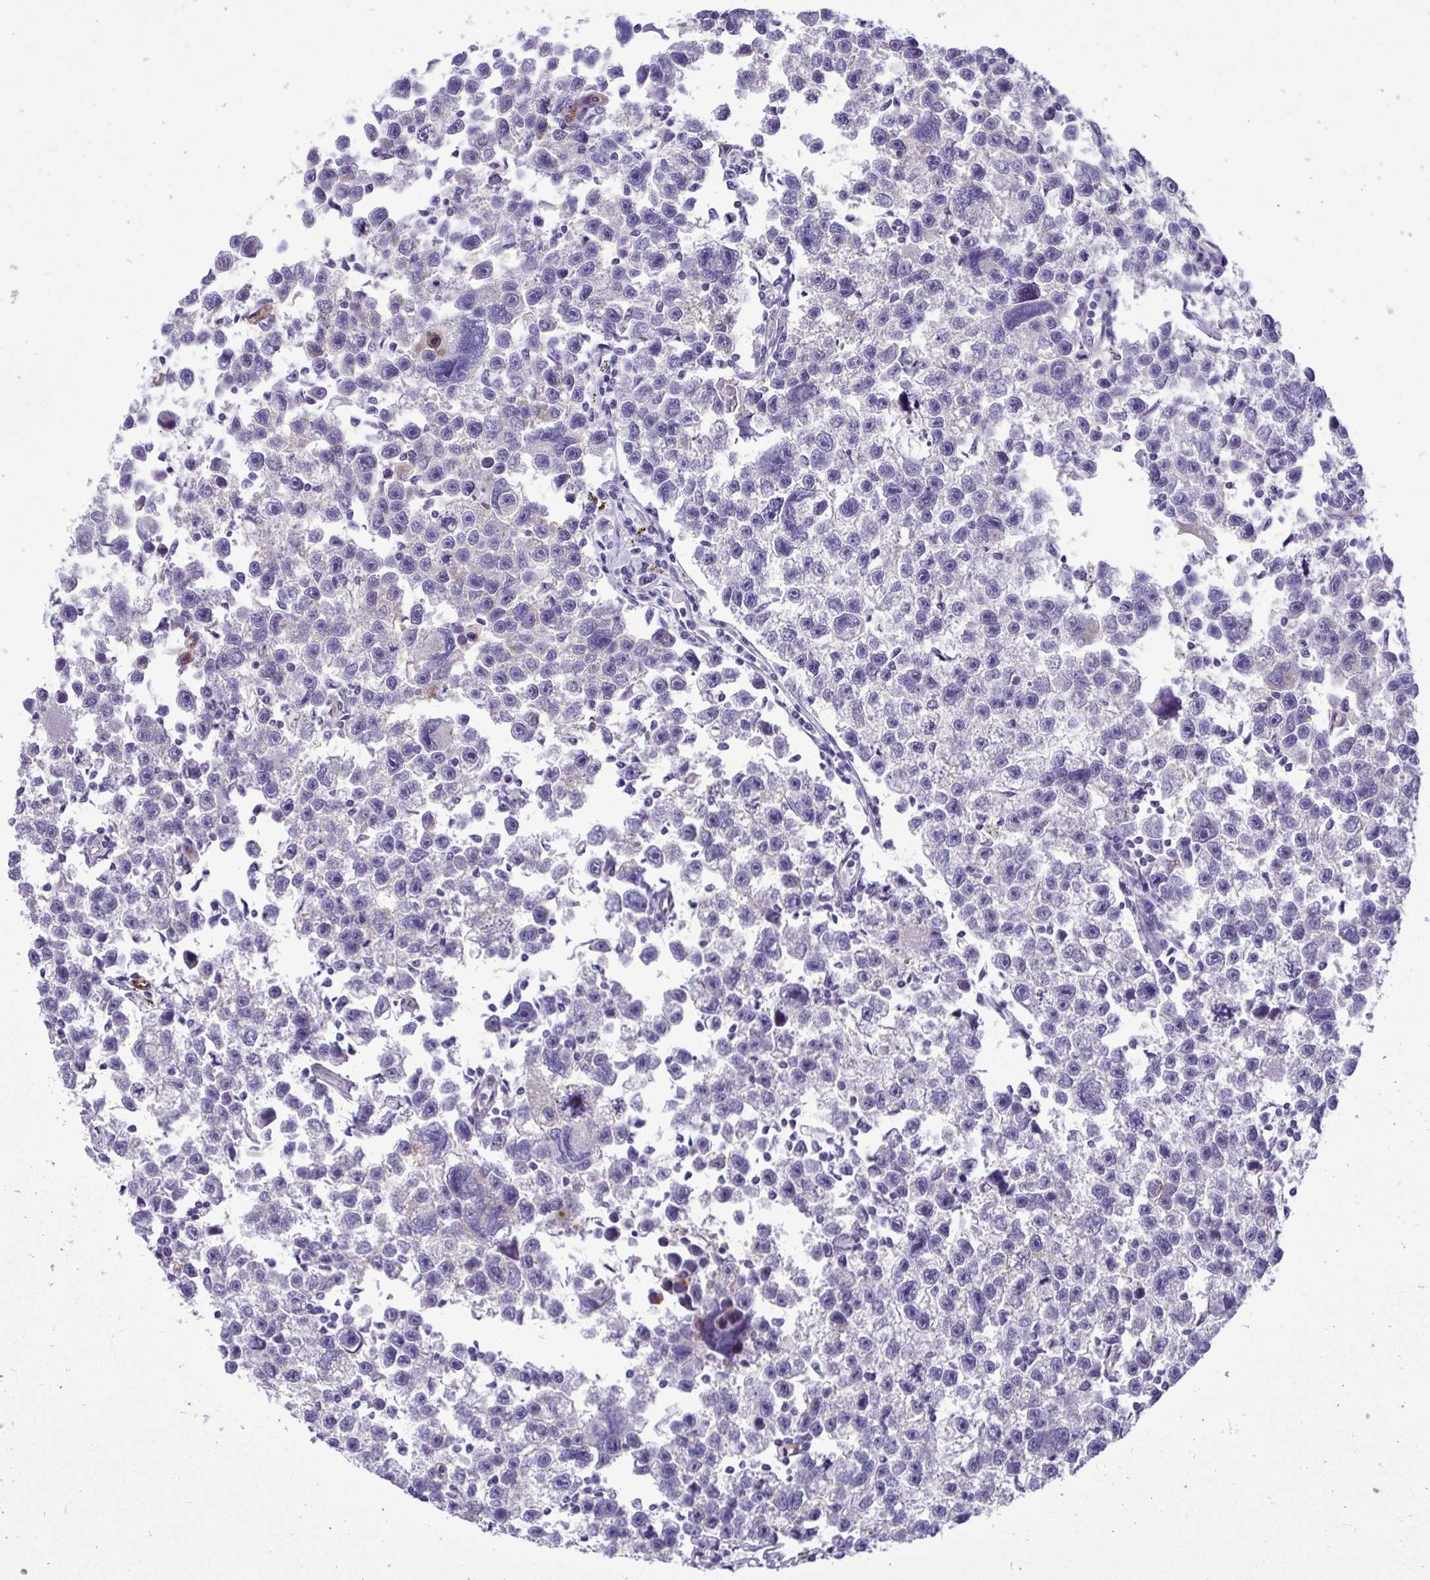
{"staining": {"intensity": "negative", "quantity": "none", "location": "none"}, "tissue": "testis cancer", "cell_type": "Tumor cells", "image_type": "cancer", "snomed": [{"axis": "morphology", "description": "Seminoma, NOS"}, {"axis": "topography", "description": "Testis"}], "caption": "Immunohistochemistry (IHC) photomicrograph of testis seminoma stained for a protein (brown), which shows no expression in tumor cells.", "gene": "ABCG2", "patient": {"sex": "male", "age": 26}}